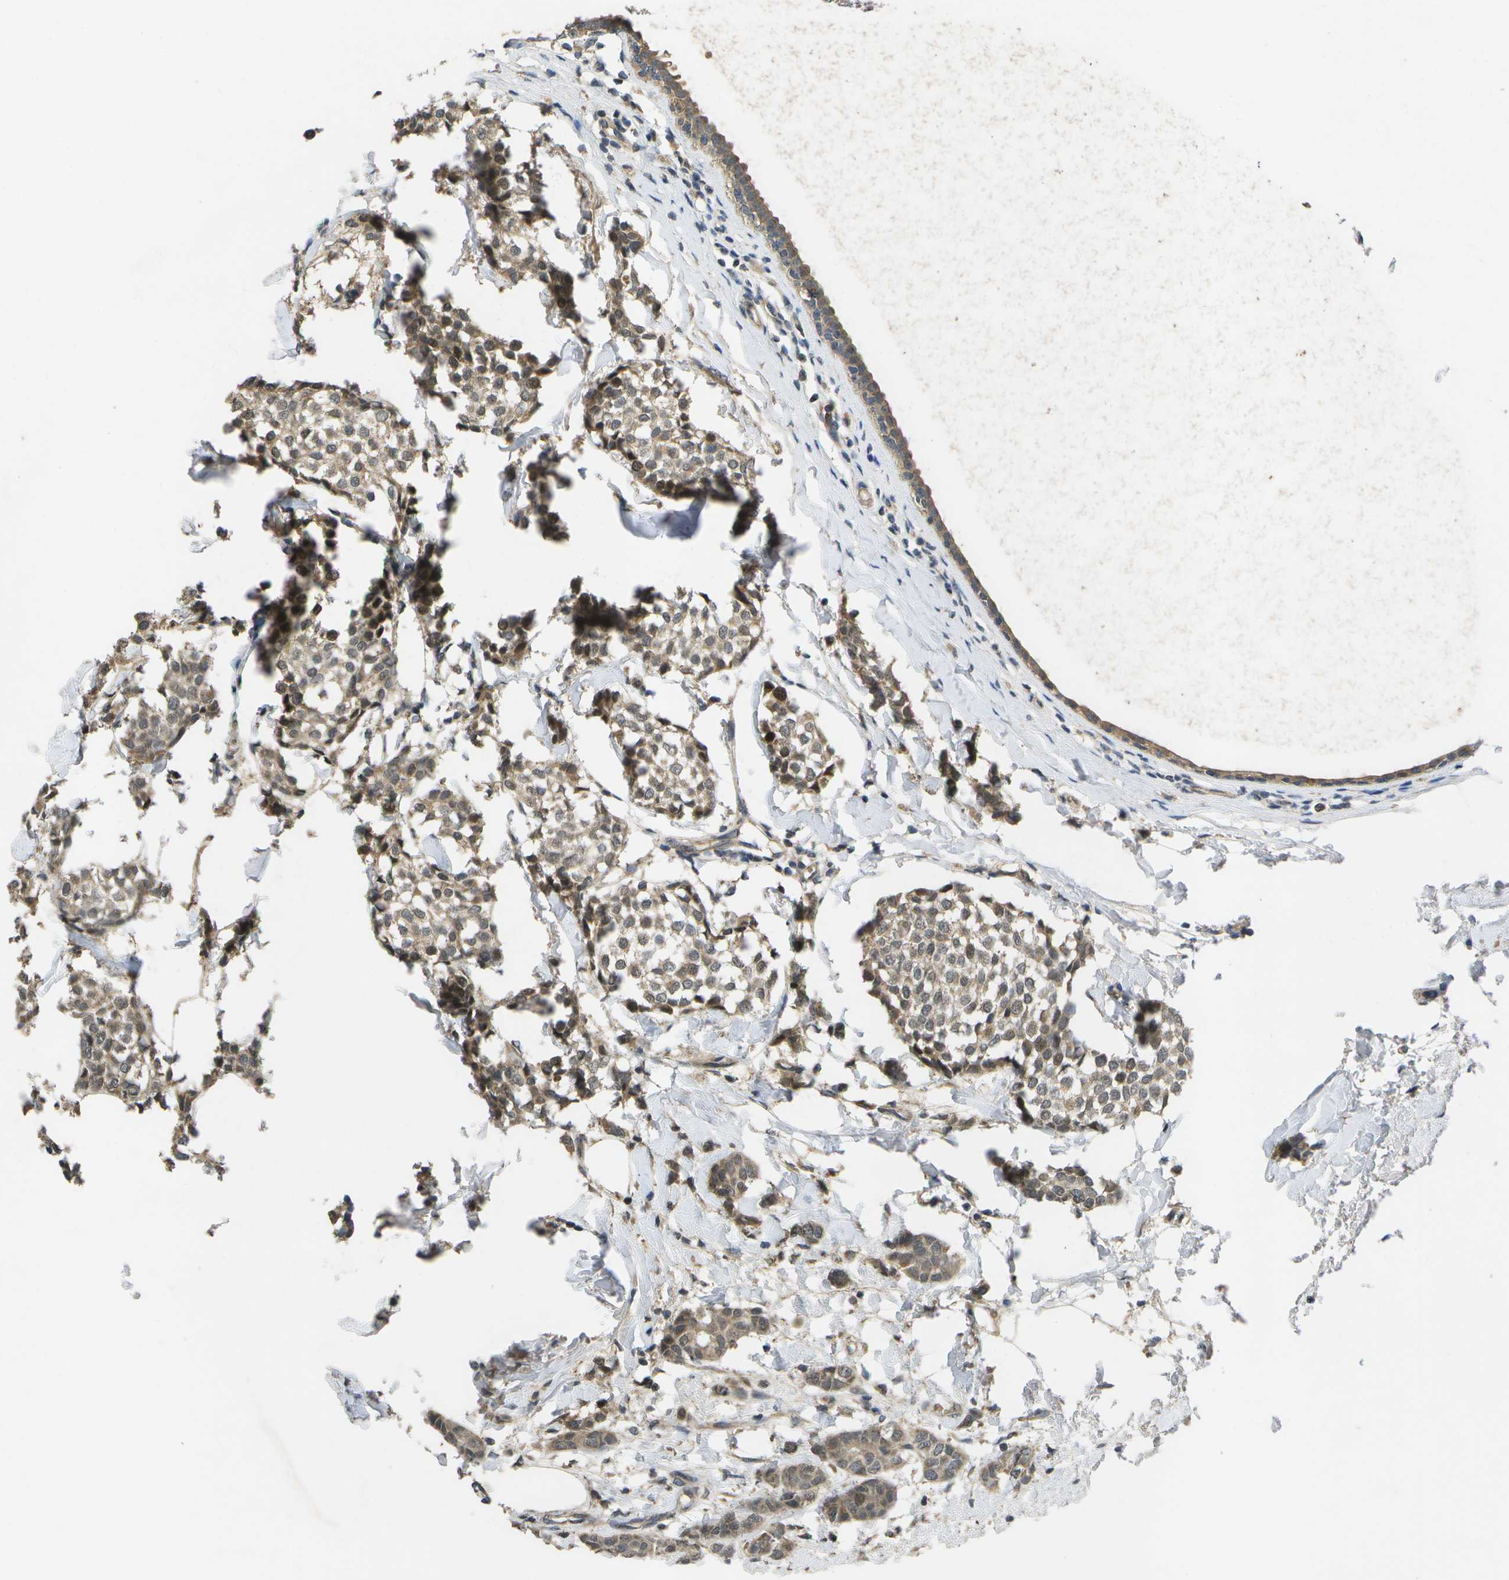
{"staining": {"intensity": "weak", "quantity": ">75%", "location": "cytoplasmic/membranous,nuclear"}, "tissue": "breast cancer", "cell_type": "Tumor cells", "image_type": "cancer", "snomed": [{"axis": "morphology", "description": "Lobular carcinoma, in situ"}, {"axis": "morphology", "description": "Lobular carcinoma"}, {"axis": "topography", "description": "Breast"}], "caption": "There is low levels of weak cytoplasmic/membranous and nuclear expression in tumor cells of breast lobular carcinoma, as demonstrated by immunohistochemical staining (brown color).", "gene": "ALAS1", "patient": {"sex": "female", "age": 41}}